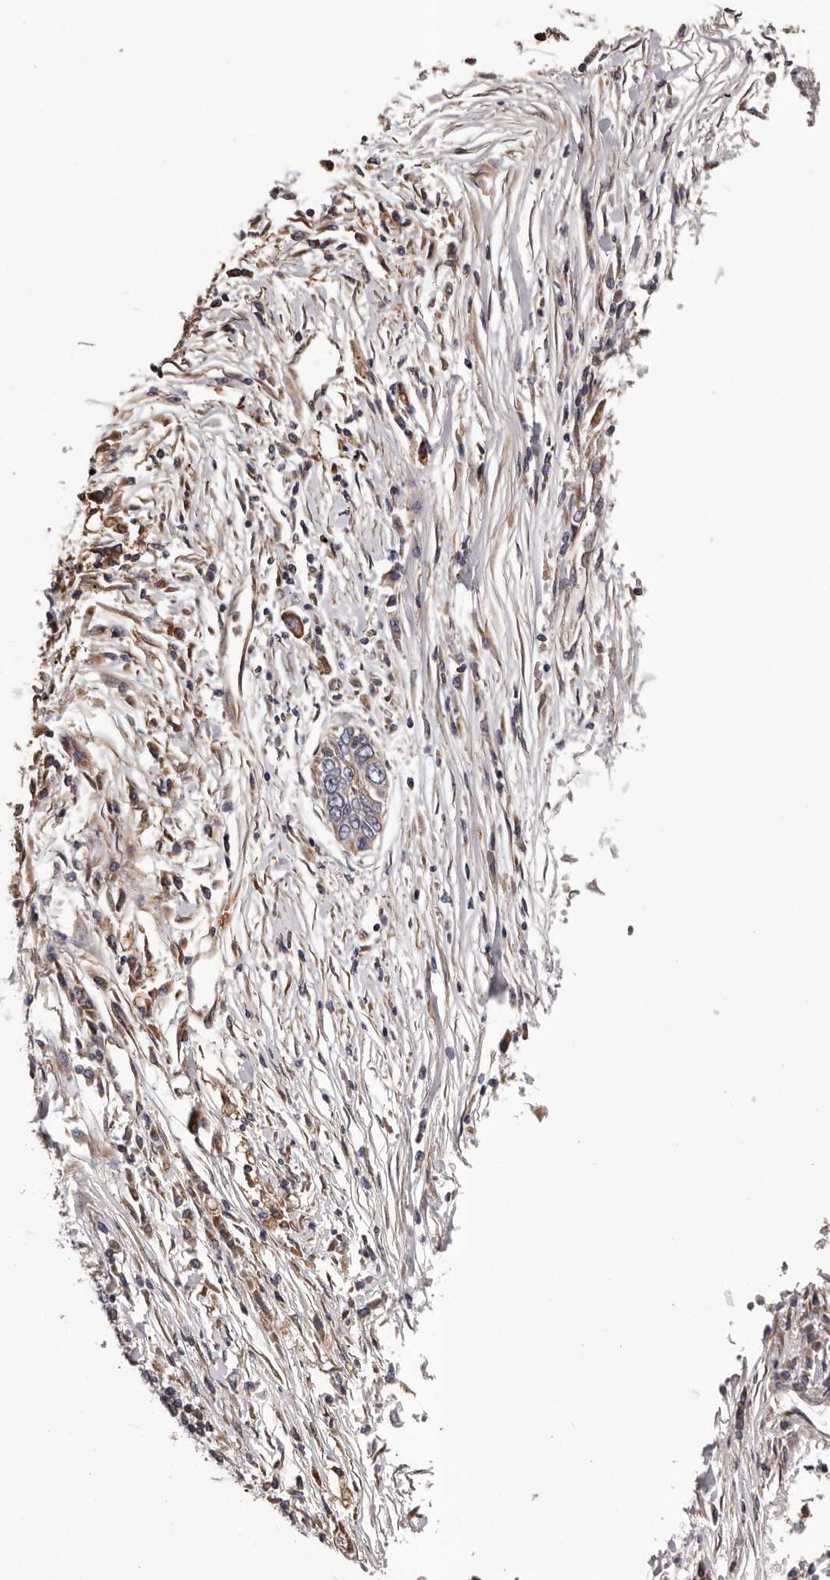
{"staining": {"intensity": "negative", "quantity": "none", "location": "none"}, "tissue": "lung cancer", "cell_type": "Tumor cells", "image_type": "cancer", "snomed": [{"axis": "morphology", "description": "Normal tissue, NOS"}, {"axis": "morphology", "description": "Squamous cell carcinoma, NOS"}, {"axis": "topography", "description": "Cartilage tissue"}, {"axis": "topography", "description": "Bronchus"}, {"axis": "topography", "description": "Lung"}, {"axis": "topography", "description": "Peripheral nerve tissue"}], "caption": "Lung cancer (squamous cell carcinoma) was stained to show a protein in brown. There is no significant expression in tumor cells. (DAB (3,3'-diaminobenzidine) immunohistochemistry (IHC), high magnification).", "gene": "CEP104", "patient": {"sex": "female", "age": 49}}